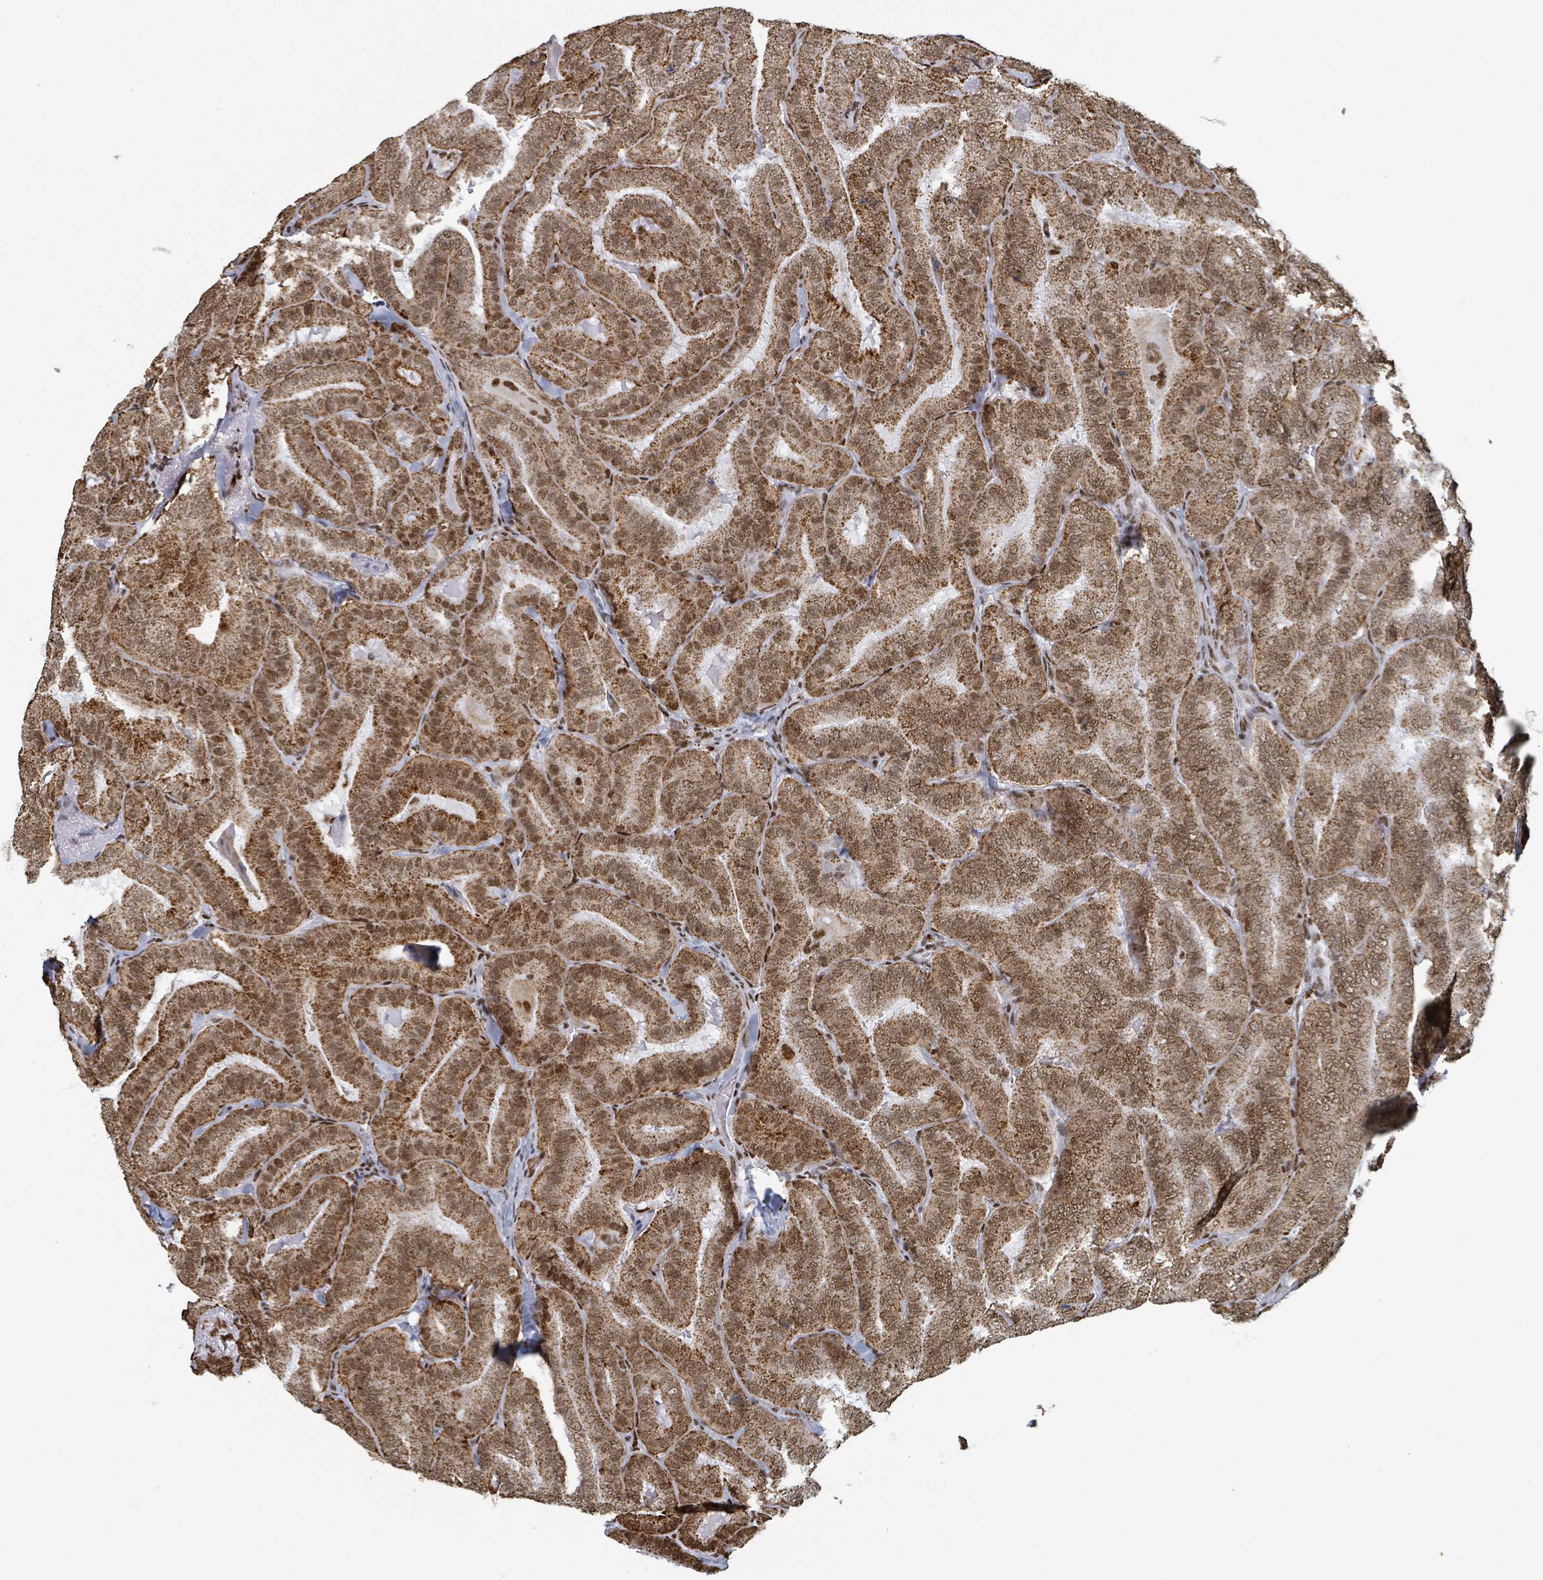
{"staining": {"intensity": "strong", "quantity": ">75%", "location": "cytoplasmic/membranous,nuclear"}, "tissue": "thyroid cancer", "cell_type": "Tumor cells", "image_type": "cancer", "snomed": [{"axis": "morphology", "description": "Papillary adenocarcinoma, NOS"}, {"axis": "topography", "description": "Thyroid gland"}], "caption": "Thyroid cancer stained with DAB (3,3'-diaminobenzidine) immunohistochemistry displays high levels of strong cytoplasmic/membranous and nuclear expression in about >75% of tumor cells.", "gene": "DHX16", "patient": {"sex": "male", "age": 61}}